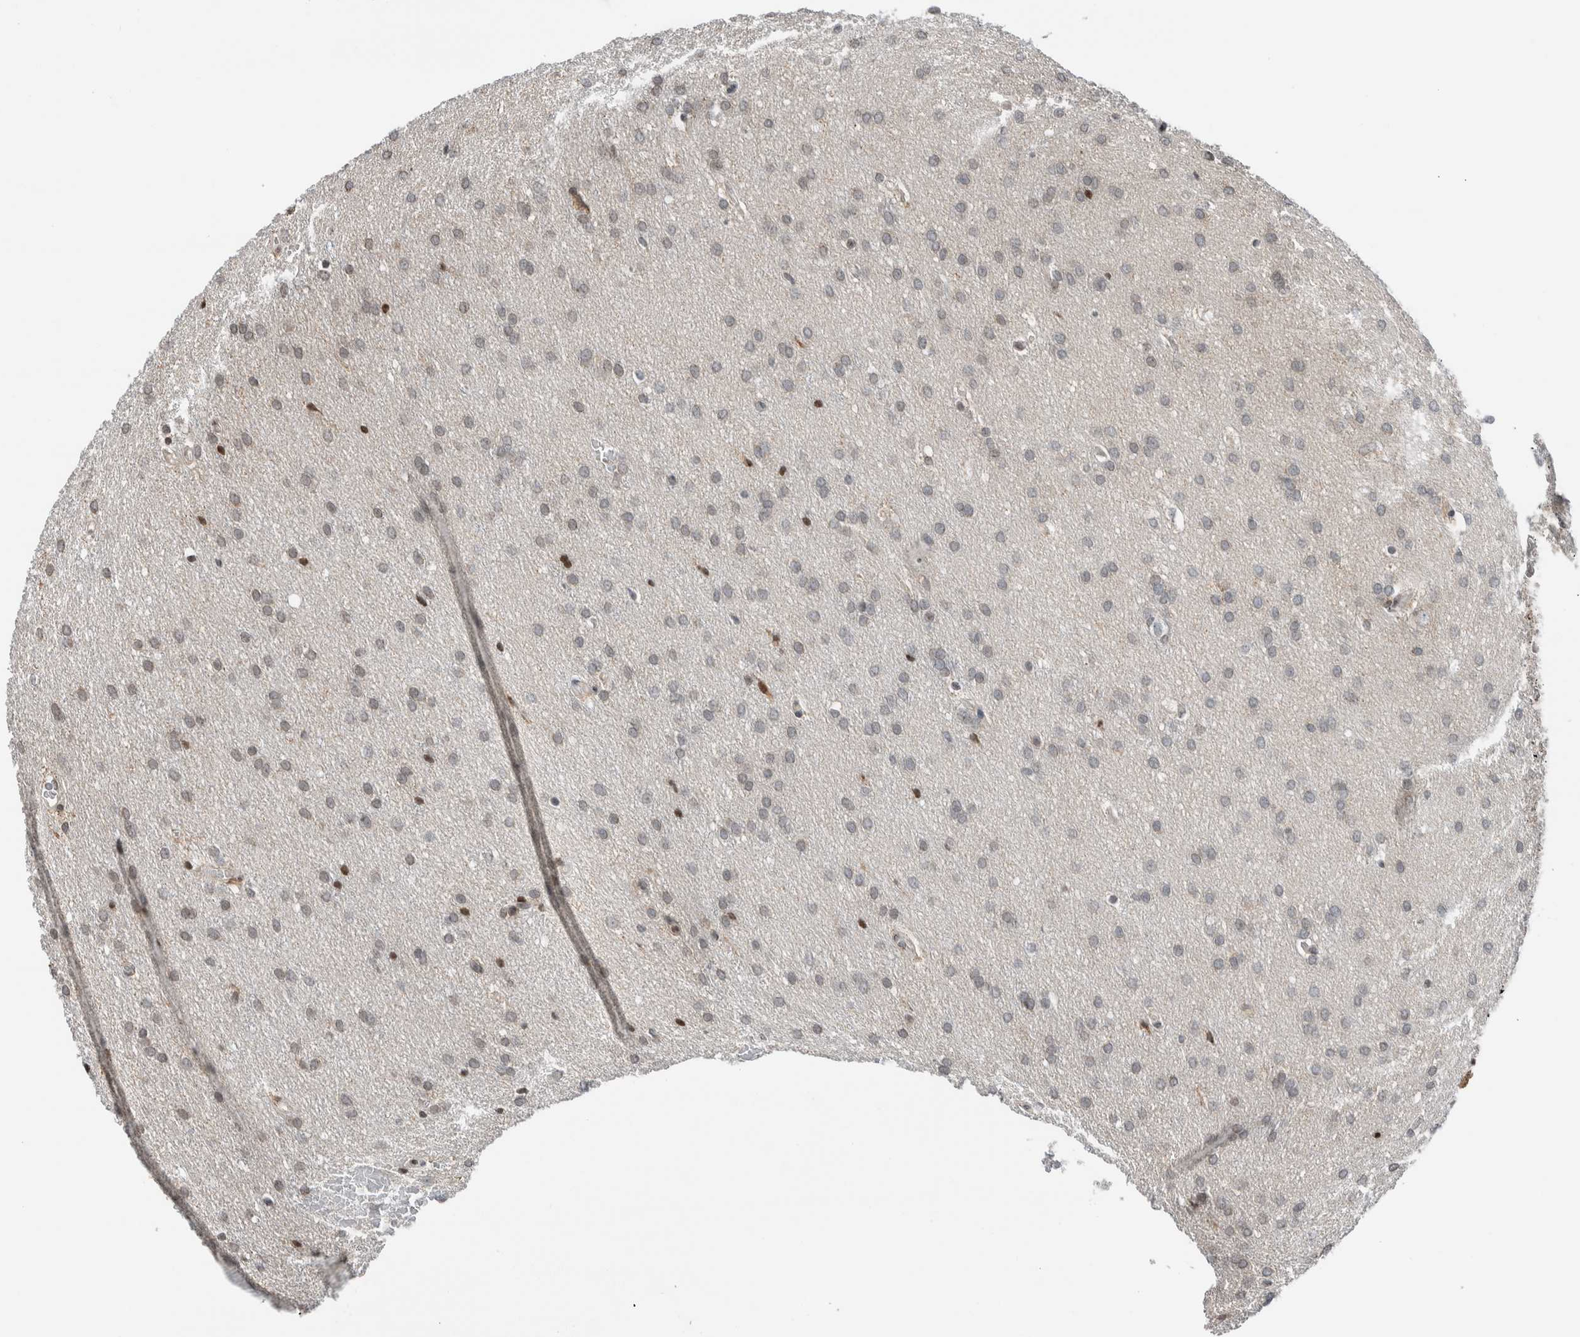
{"staining": {"intensity": "negative", "quantity": "none", "location": "none"}, "tissue": "glioma", "cell_type": "Tumor cells", "image_type": "cancer", "snomed": [{"axis": "morphology", "description": "Glioma, malignant, Low grade"}, {"axis": "topography", "description": "Brain"}], "caption": "Tumor cells show no significant staining in glioma.", "gene": "NPLOC4", "patient": {"sex": "female", "age": 37}}